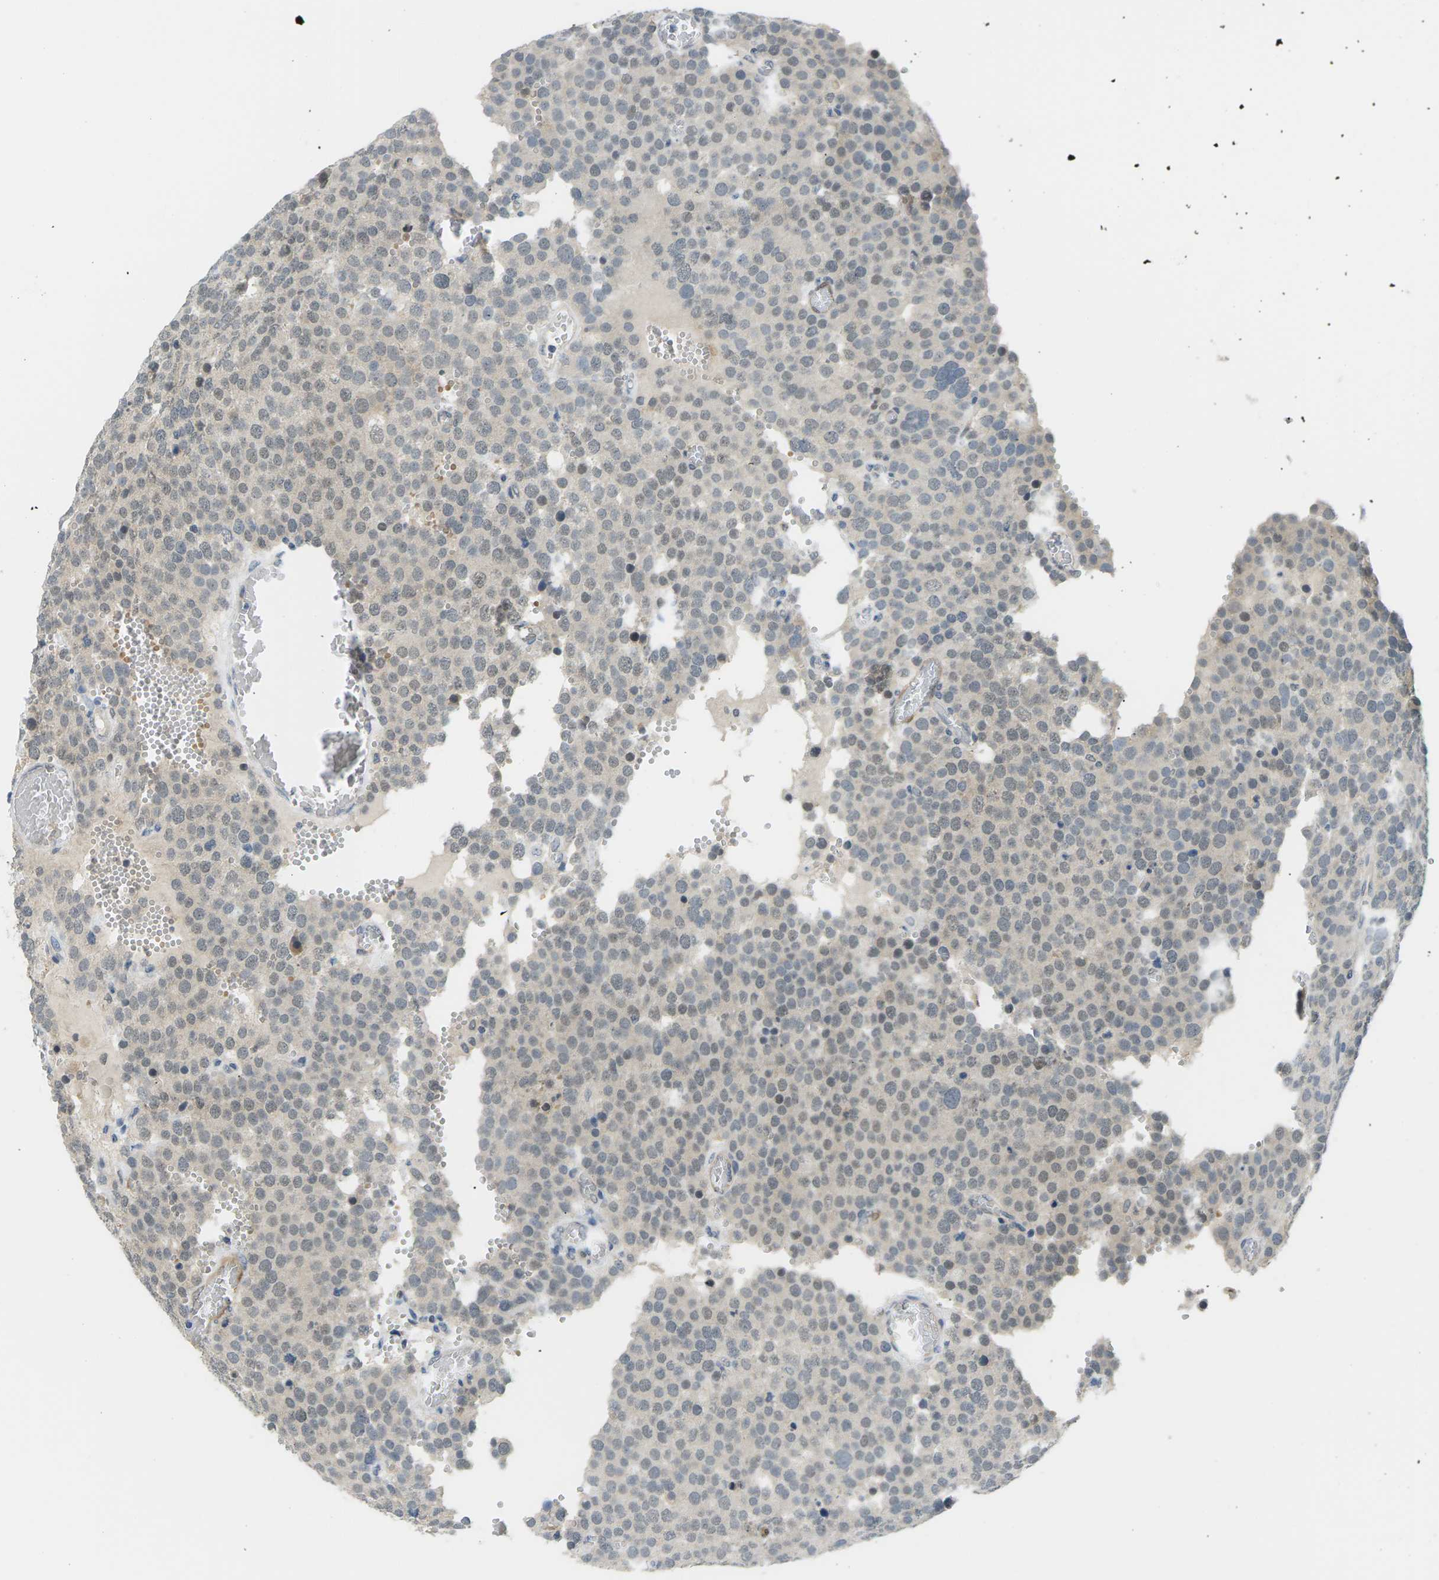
{"staining": {"intensity": "weak", "quantity": "25%-75%", "location": "cytoplasmic/membranous,nuclear"}, "tissue": "testis cancer", "cell_type": "Tumor cells", "image_type": "cancer", "snomed": [{"axis": "morphology", "description": "Normal tissue, NOS"}, {"axis": "morphology", "description": "Seminoma, NOS"}, {"axis": "topography", "description": "Testis"}], "caption": "Weak cytoplasmic/membranous and nuclear staining for a protein is identified in about 25%-75% of tumor cells of testis cancer using IHC.", "gene": "PSAT1", "patient": {"sex": "male", "age": 71}}